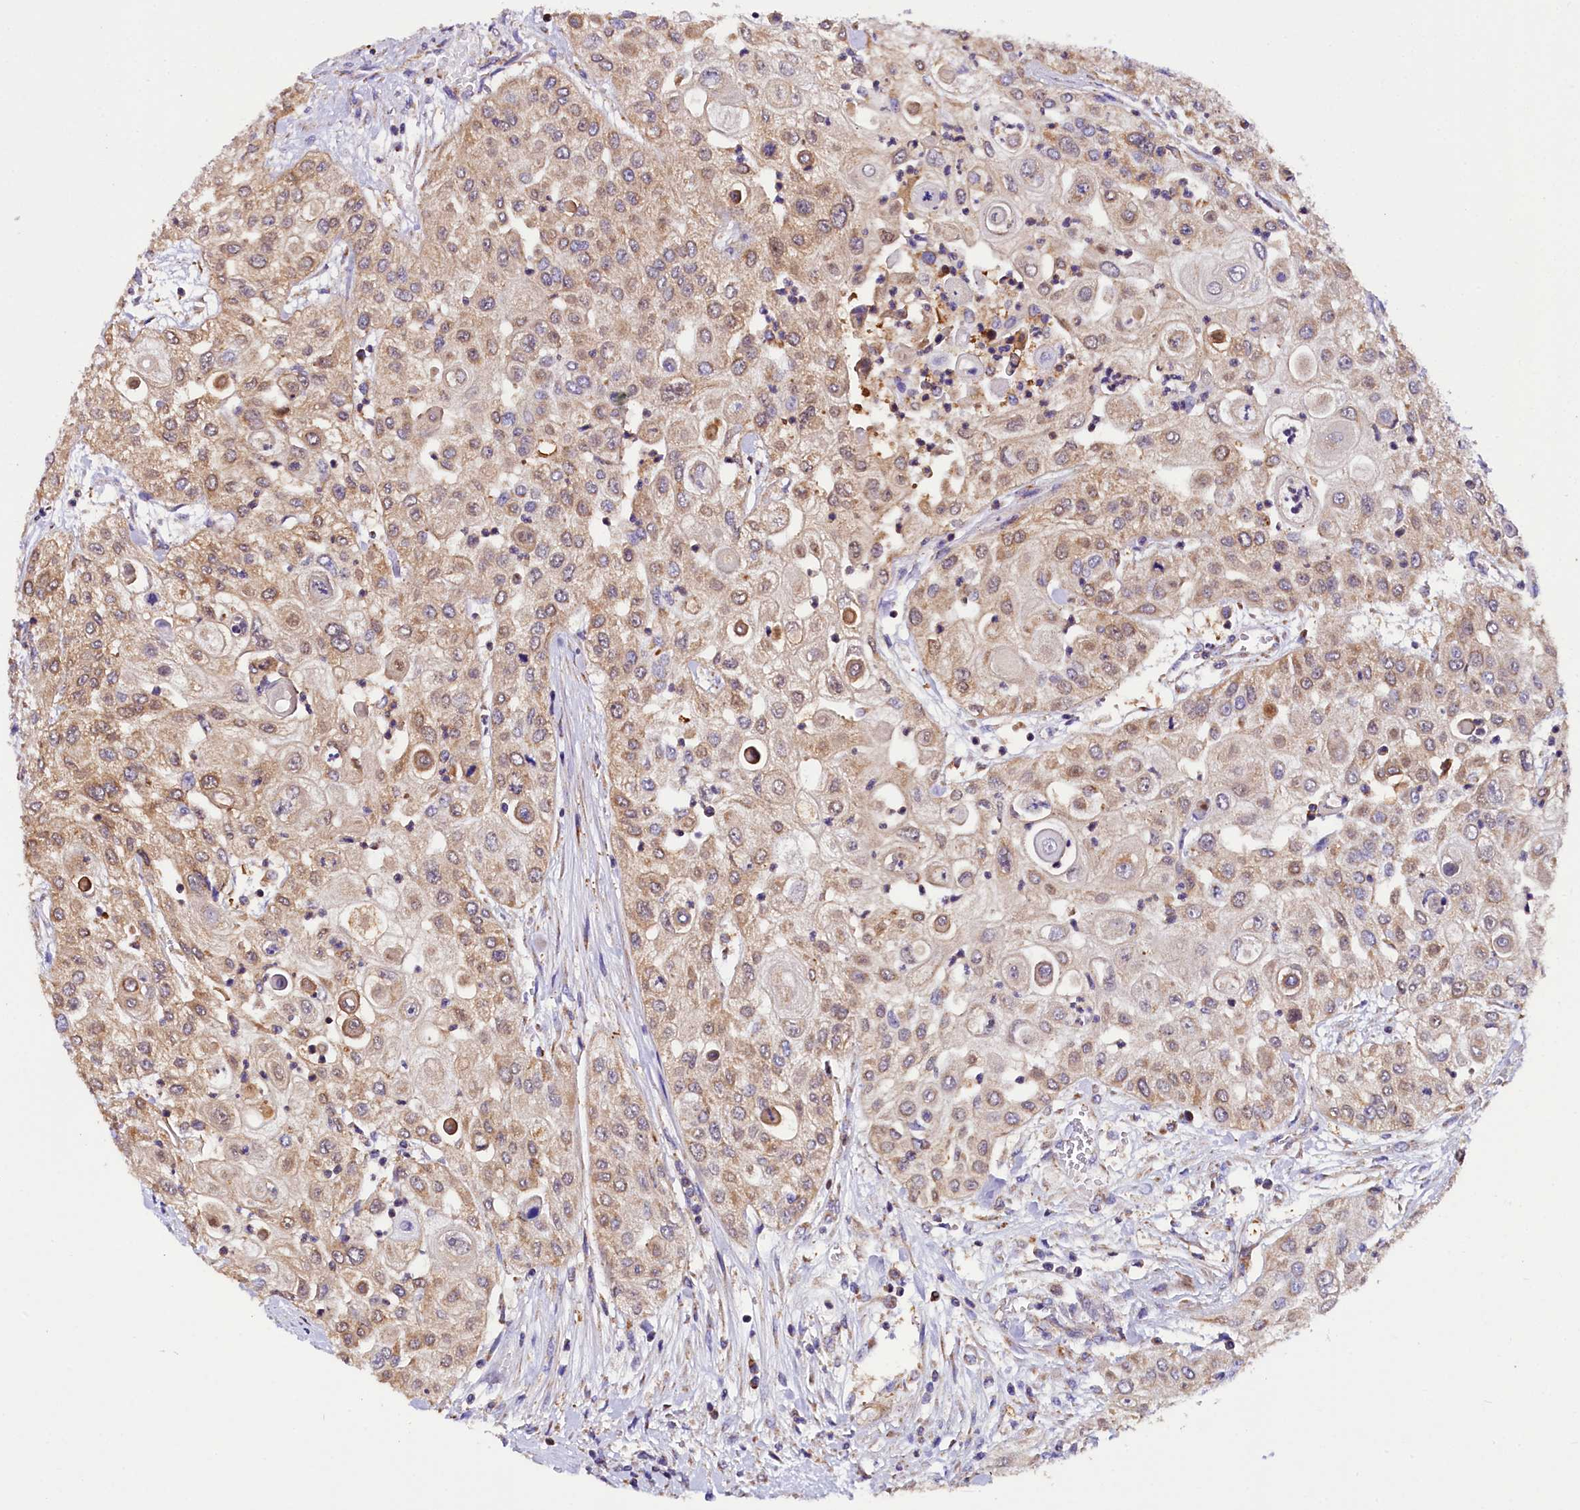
{"staining": {"intensity": "moderate", "quantity": ">75%", "location": "cytoplasmic/membranous"}, "tissue": "urothelial cancer", "cell_type": "Tumor cells", "image_type": "cancer", "snomed": [{"axis": "morphology", "description": "Urothelial carcinoma, High grade"}, {"axis": "topography", "description": "Urinary bladder"}], "caption": "High-grade urothelial carcinoma tissue displays moderate cytoplasmic/membranous positivity in approximately >75% of tumor cells", "gene": "TASOR2", "patient": {"sex": "female", "age": 79}}